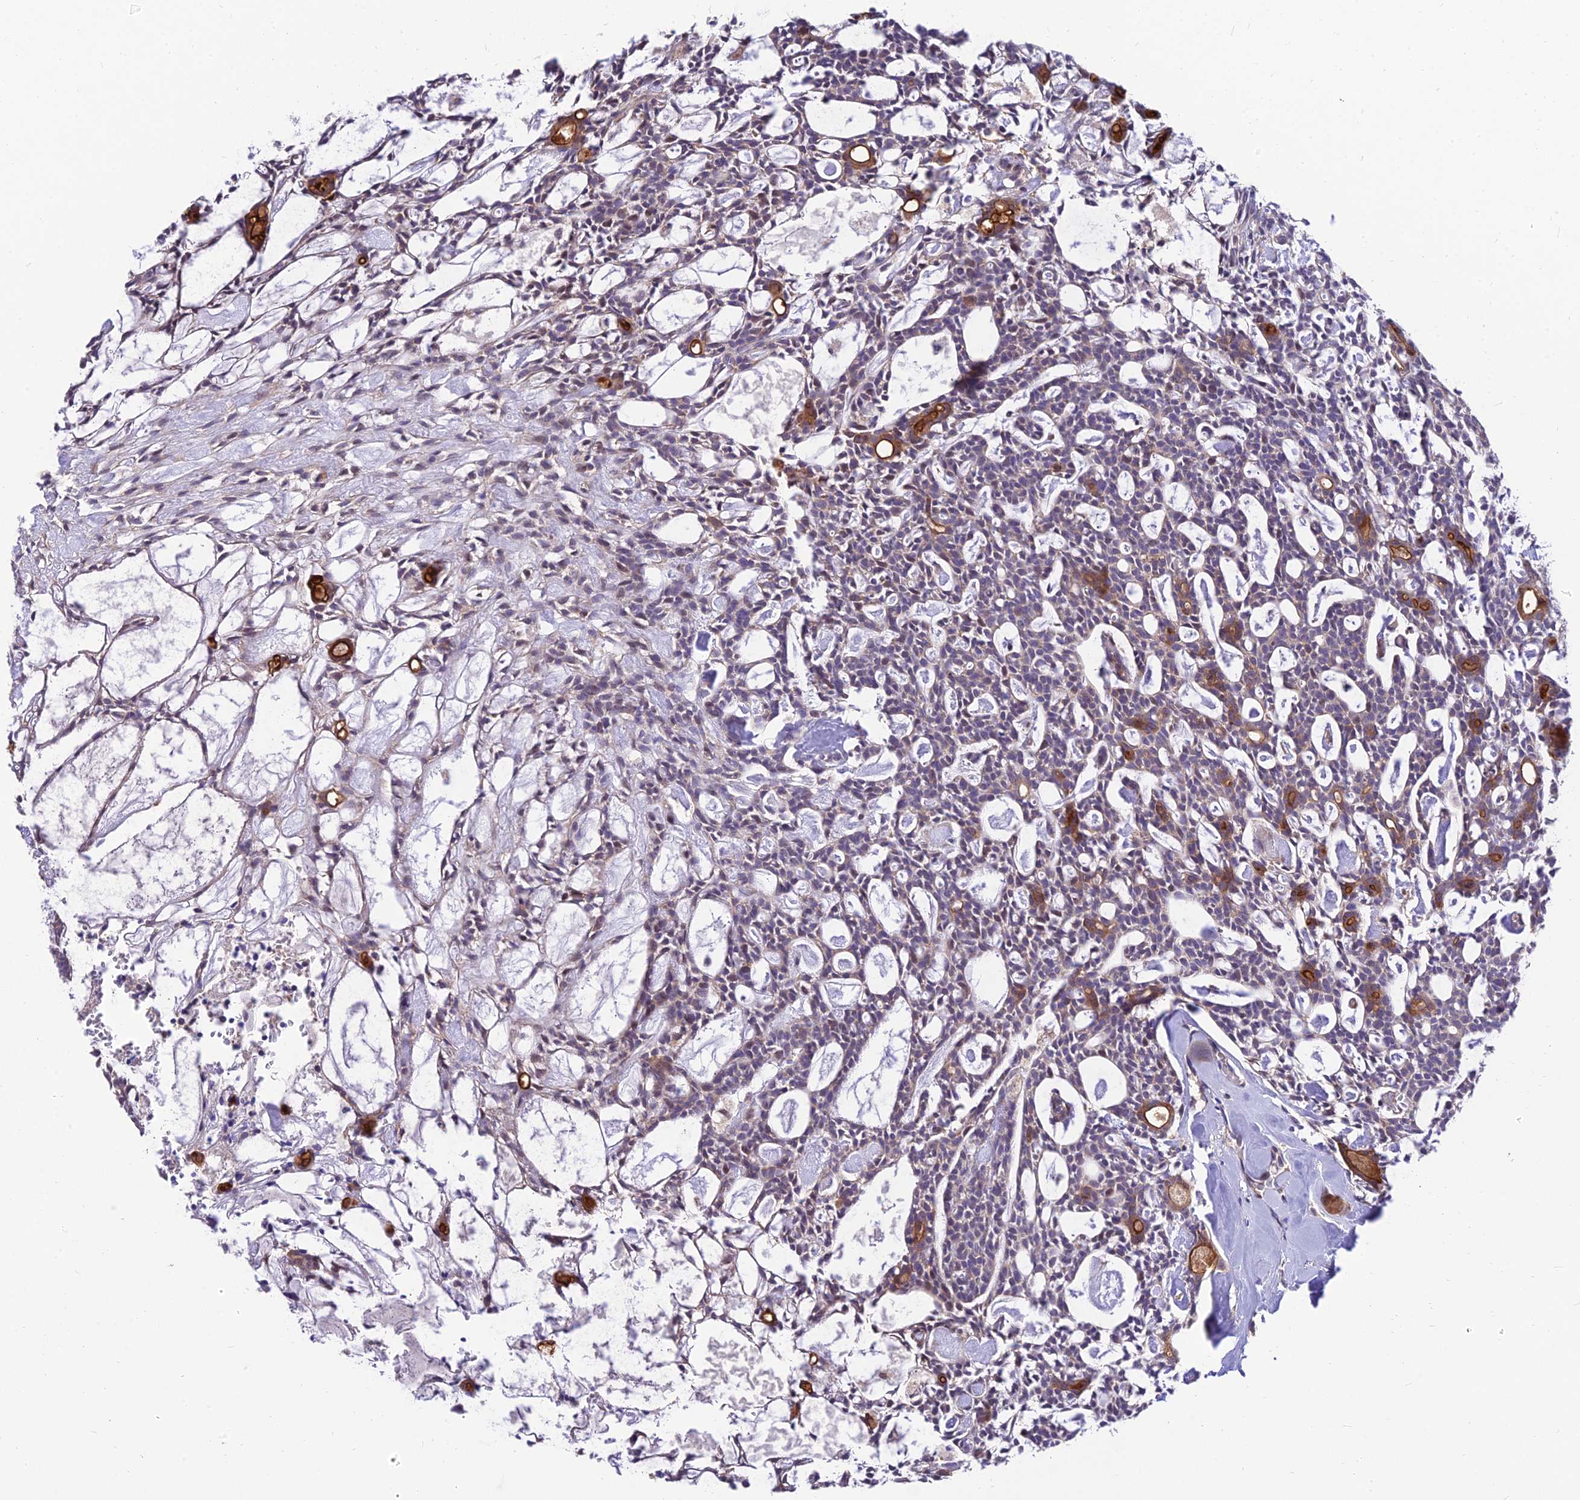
{"staining": {"intensity": "strong", "quantity": "<25%", "location": "cytoplasmic/membranous"}, "tissue": "head and neck cancer", "cell_type": "Tumor cells", "image_type": "cancer", "snomed": [{"axis": "morphology", "description": "Adenocarcinoma, NOS"}, {"axis": "topography", "description": "Salivary gland"}, {"axis": "topography", "description": "Head-Neck"}], "caption": "Immunohistochemistry of head and neck adenocarcinoma reveals medium levels of strong cytoplasmic/membranous positivity in about <25% of tumor cells. Using DAB (3,3'-diaminobenzidine) (brown) and hematoxylin (blue) stains, captured at high magnification using brightfield microscopy.", "gene": "C6orf132", "patient": {"sex": "male", "age": 55}}